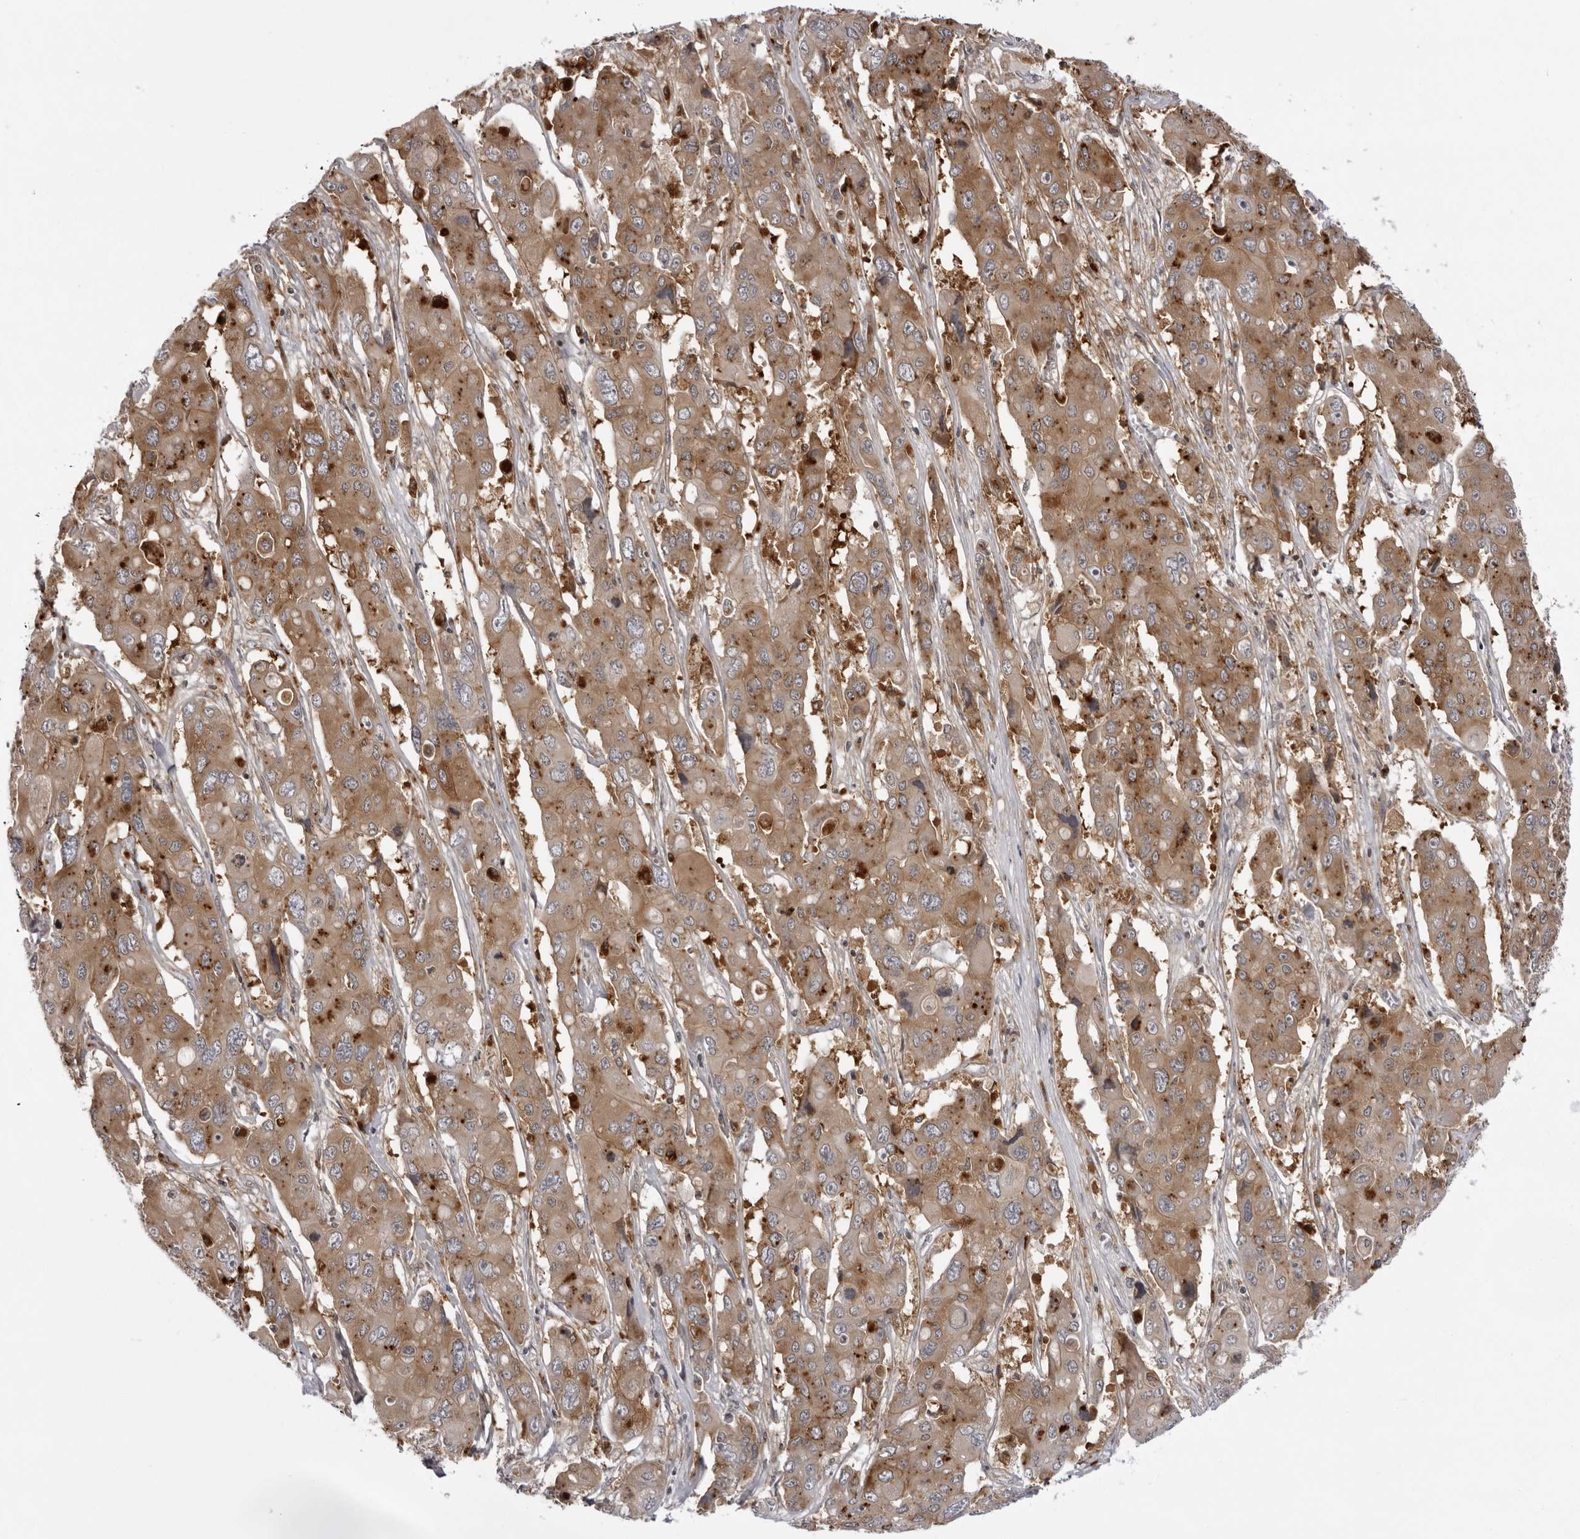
{"staining": {"intensity": "moderate", "quantity": ">75%", "location": "cytoplasmic/membranous"}, "tissue": "liver cancer", "cell_type": "Tumor cells", "image_type": "cancer", "snomed": [{"axis": "morphology", "description": "Cholangiocarcinoma"}, {"axis": "topography", "description": "Liver"}], "caption": "Tumor cells exhibit medium levels of moderate cytoplasmic/membranous expression in approximately >75% of cells in human cholangiocarcinoma (liver). The staining was performed using DAB (3,3'-diaminobenzidine) to visualize the protein expression in brown, while the nuclei were stained in blue with hematoxylin (Magnification: 20x).", "gene": "USP43", "patient": {"sex": "male", "age": 67}}